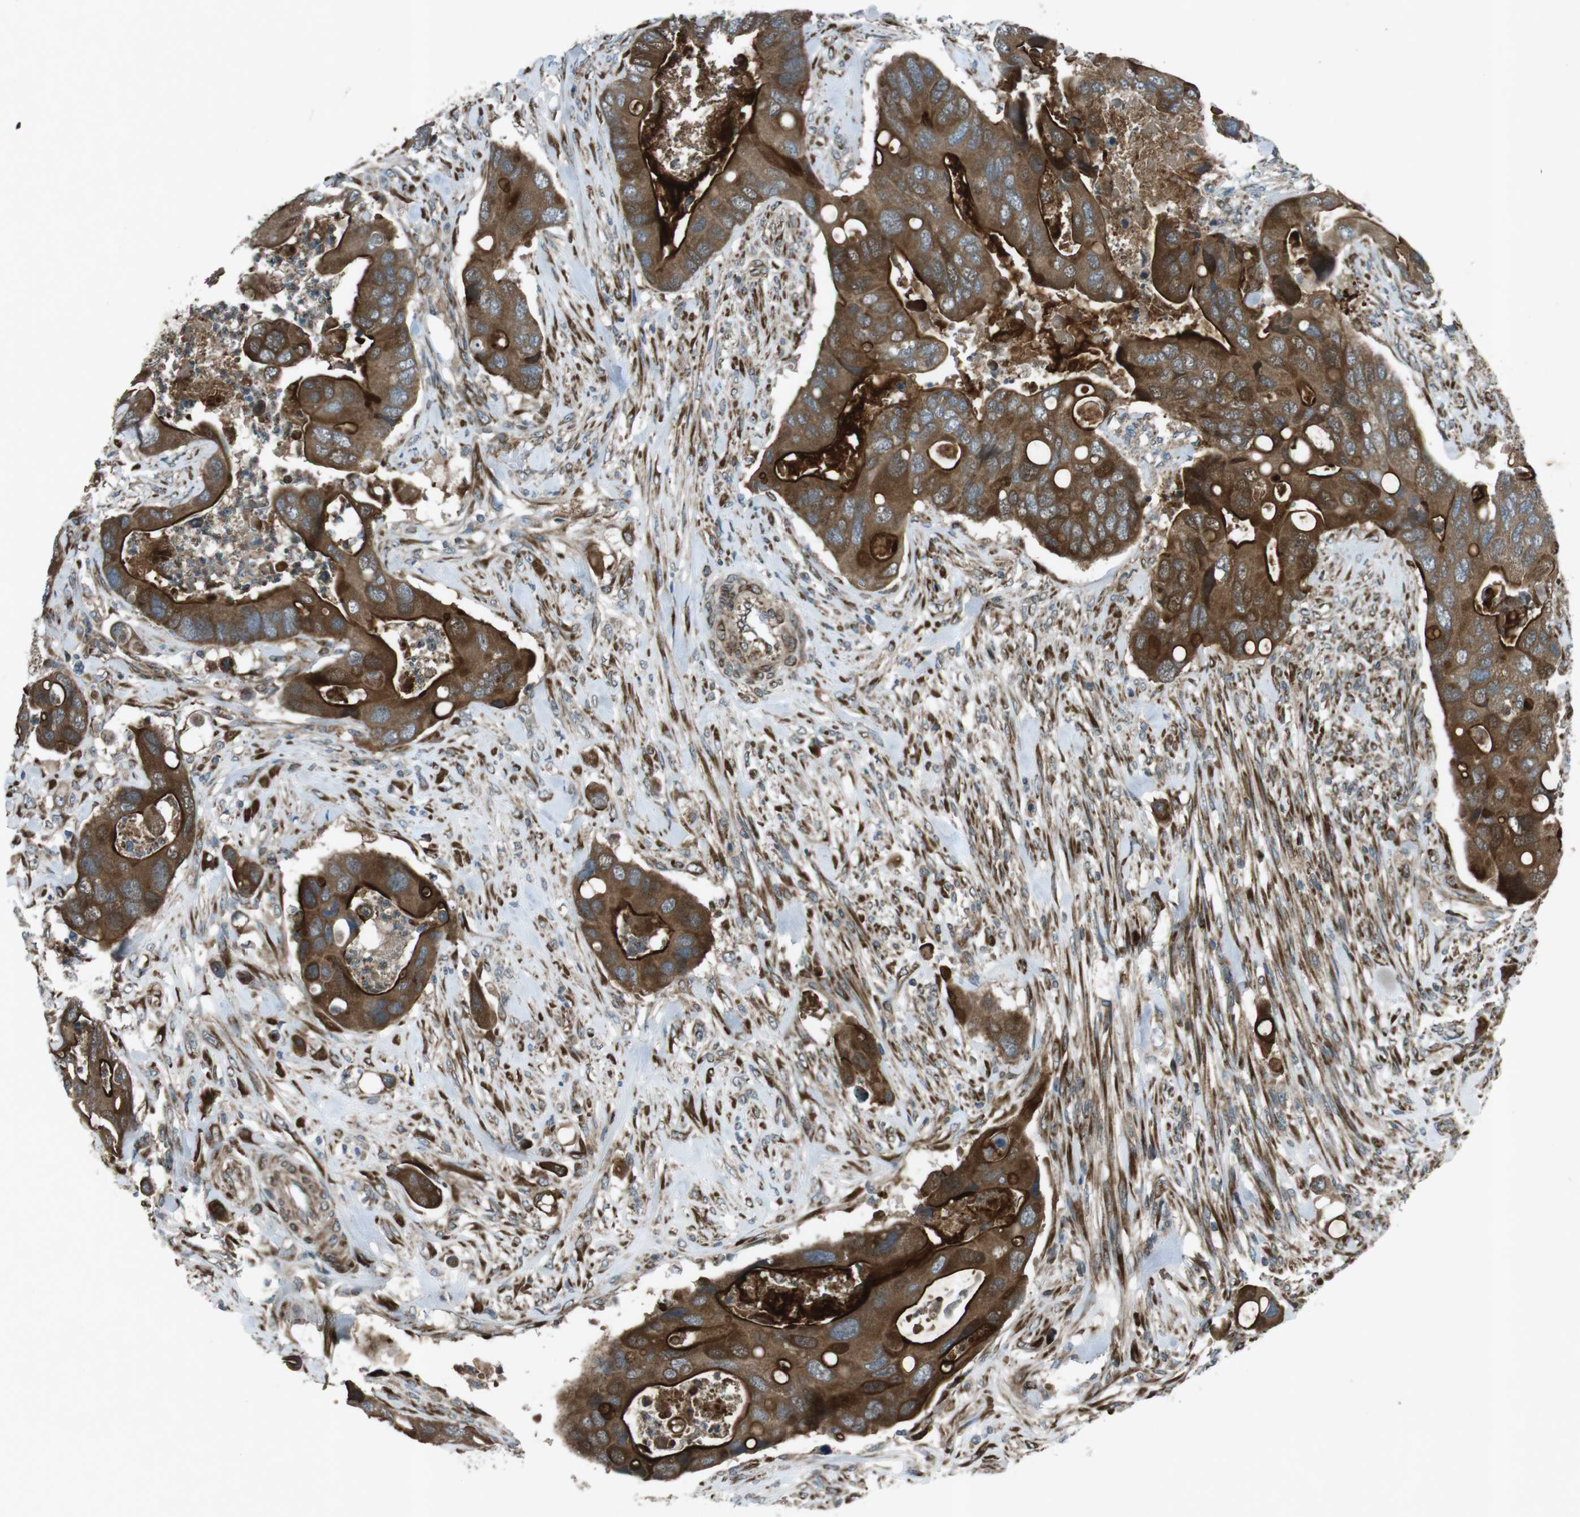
{"staining": {"intensity": "strong", "quantity": "25%-75%", "location": "cytoplasmic/membranous"}, "tissue": "colorectal cancer", "cell_type": "Tumor cells", "image_type": "cancer", "snomed": [{"axis": "morphology", "description": "Adenocarcinoma, NOS"}, {"axis": "topography", "description": "Rectum"}], "caption": "The immunohistochemical stain shows strong cytoplasmic/membranous staining in tumor cells of colorectal cancer (adenocarcinoma) tissue.", "gene": "SLC41A1", "patient": {"sex": "female", "age": 57}}